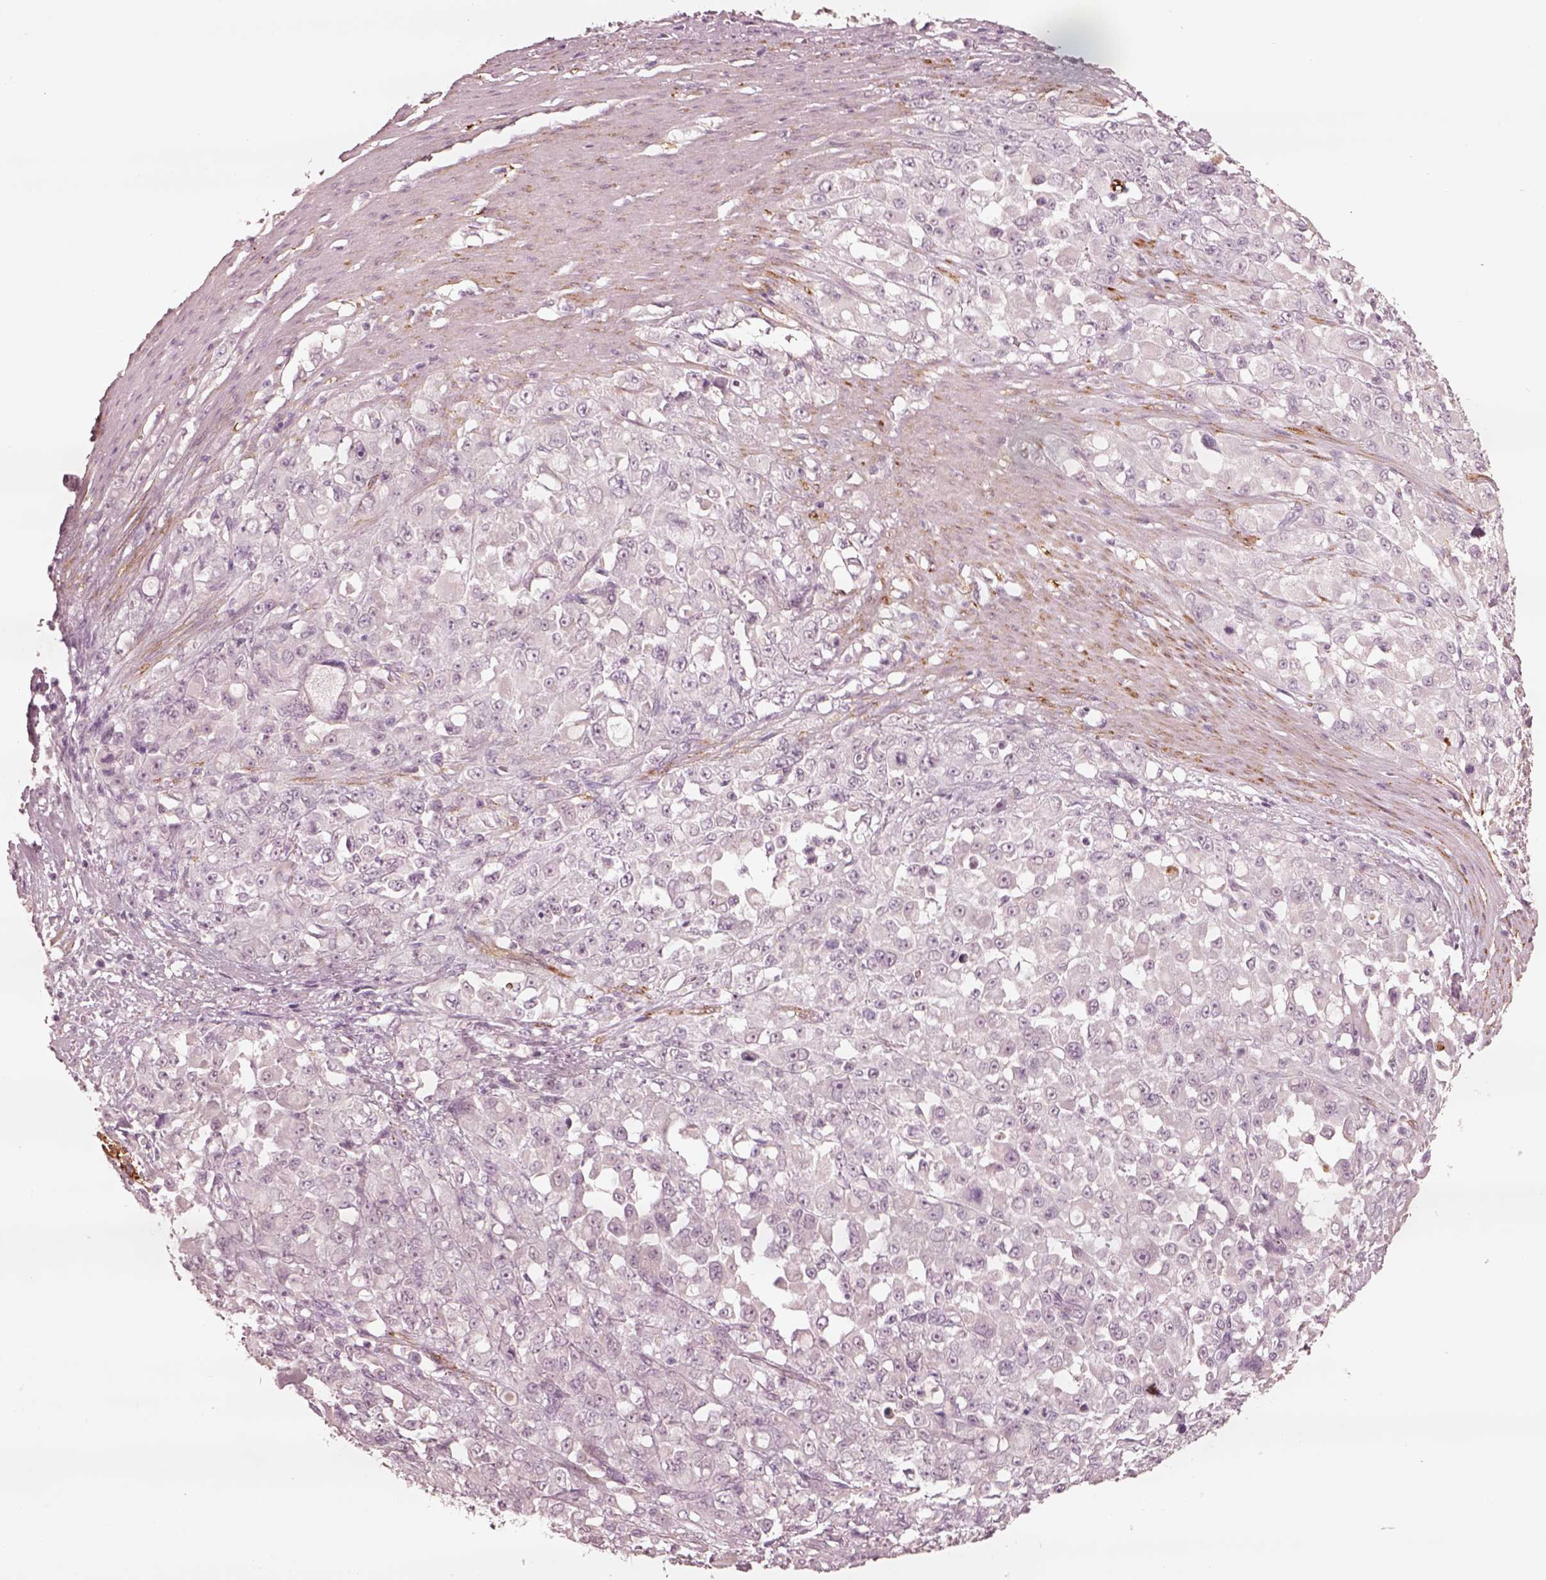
{"staining": {"intensity": "negative", "quantity": "none", "location": "none"}, "tissue": "stomach cancer", "cell_type": "Tumor cells", "image_type": "cancer", "snomed": [{"axis": "morphology", "description": "Adenocarcinoma, NOS"}, {"axis": "topography", "description": "Stomach"}], "caption": "The photomicrograph exhibits no staining of tumor cells in stomach cancer (adenocarcinoma).", "gene": "DNAAF9", "patient": {"sex": "female", "age": 76}}